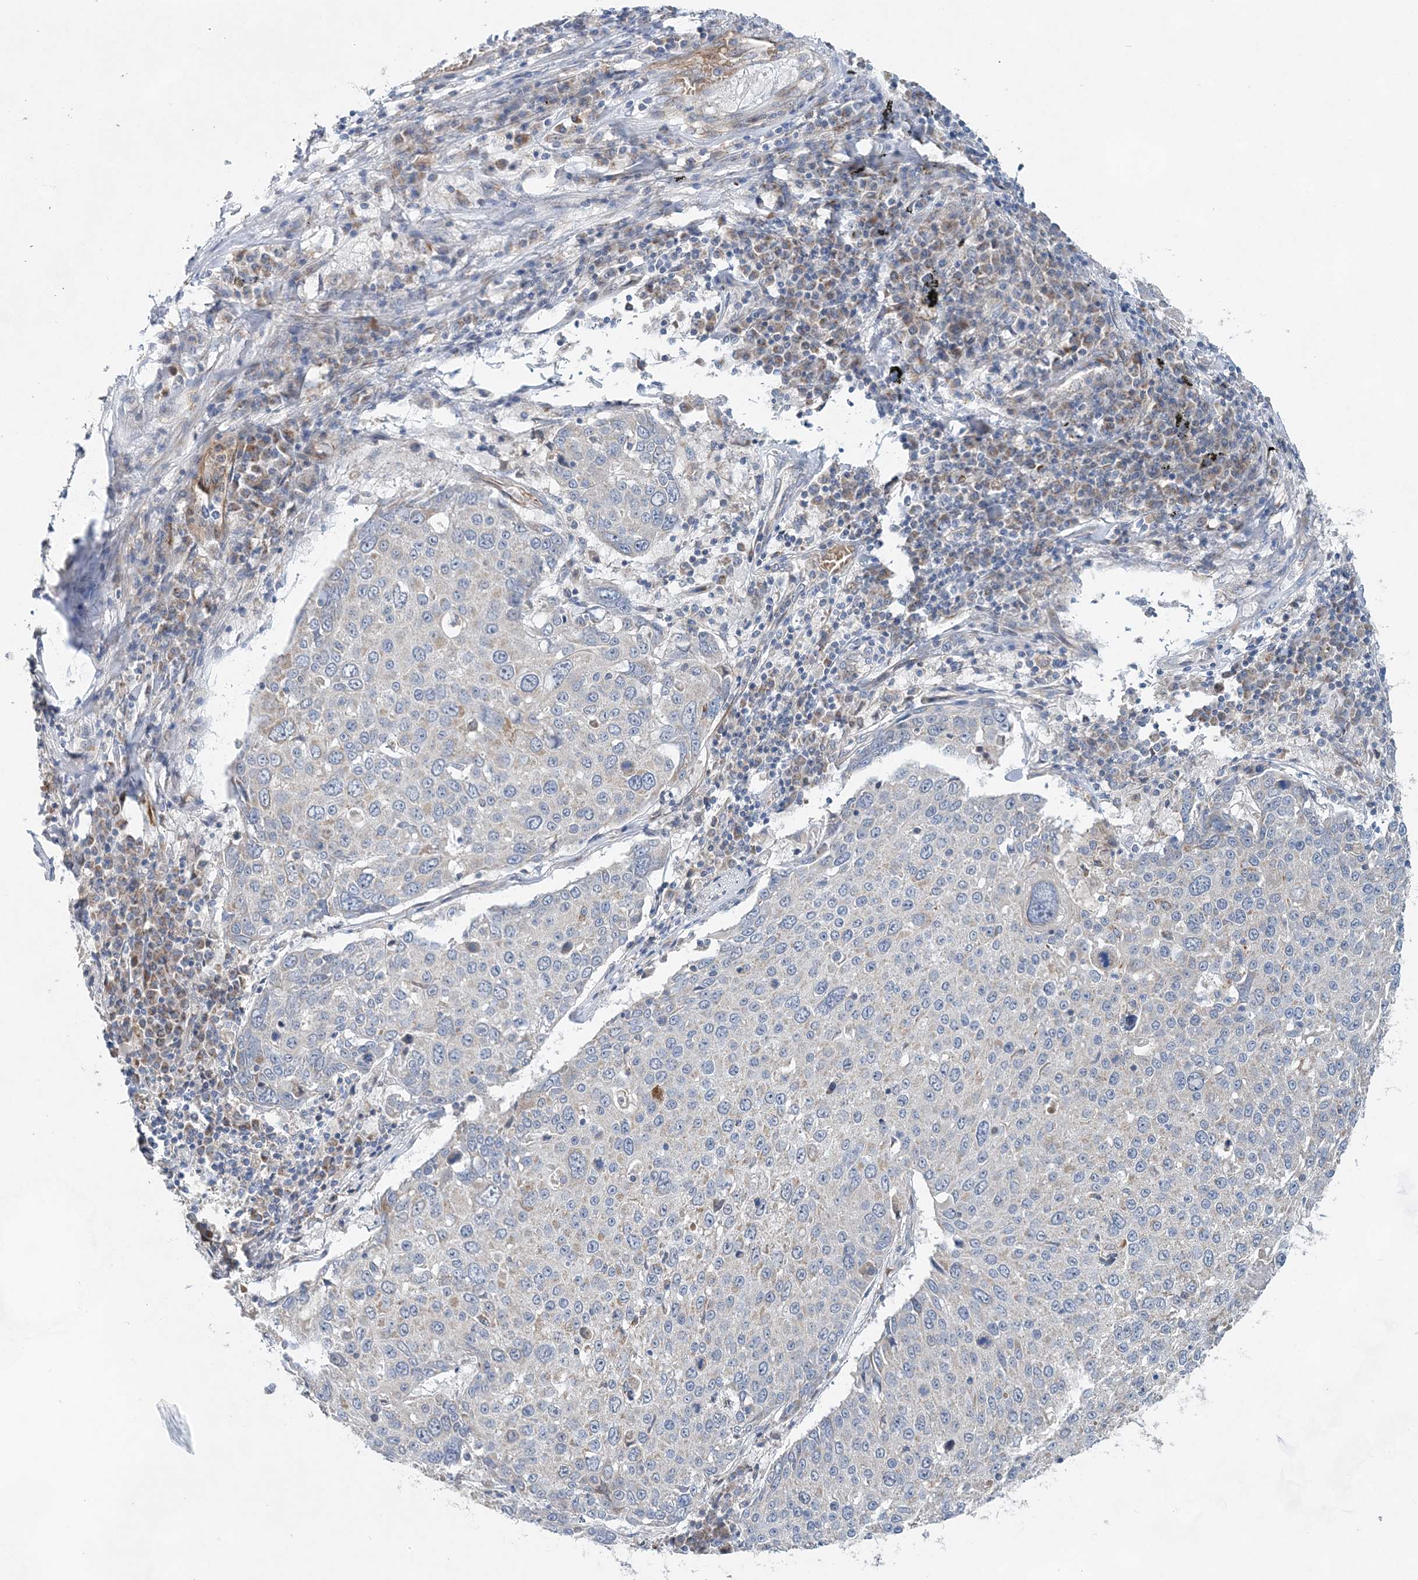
{"staining": {"intensity": "negative", "quantity": "none", "location": "none"}, "tissue": "lung cancer", "cell_type": "Tumor cells", "image_type": "cancer", "snomed": [{"axis": "morphology", "description": "Squamous cell carcinoma, NOS"}, {"axis": "topography", "description": "Lung"}], "caption": "A micrograph of human squamous cell carcinoma (lung) is negative for staining in tumor cells.", "gene": "TRAPPC13", "patient": {"sex": "male", "age": 65}}